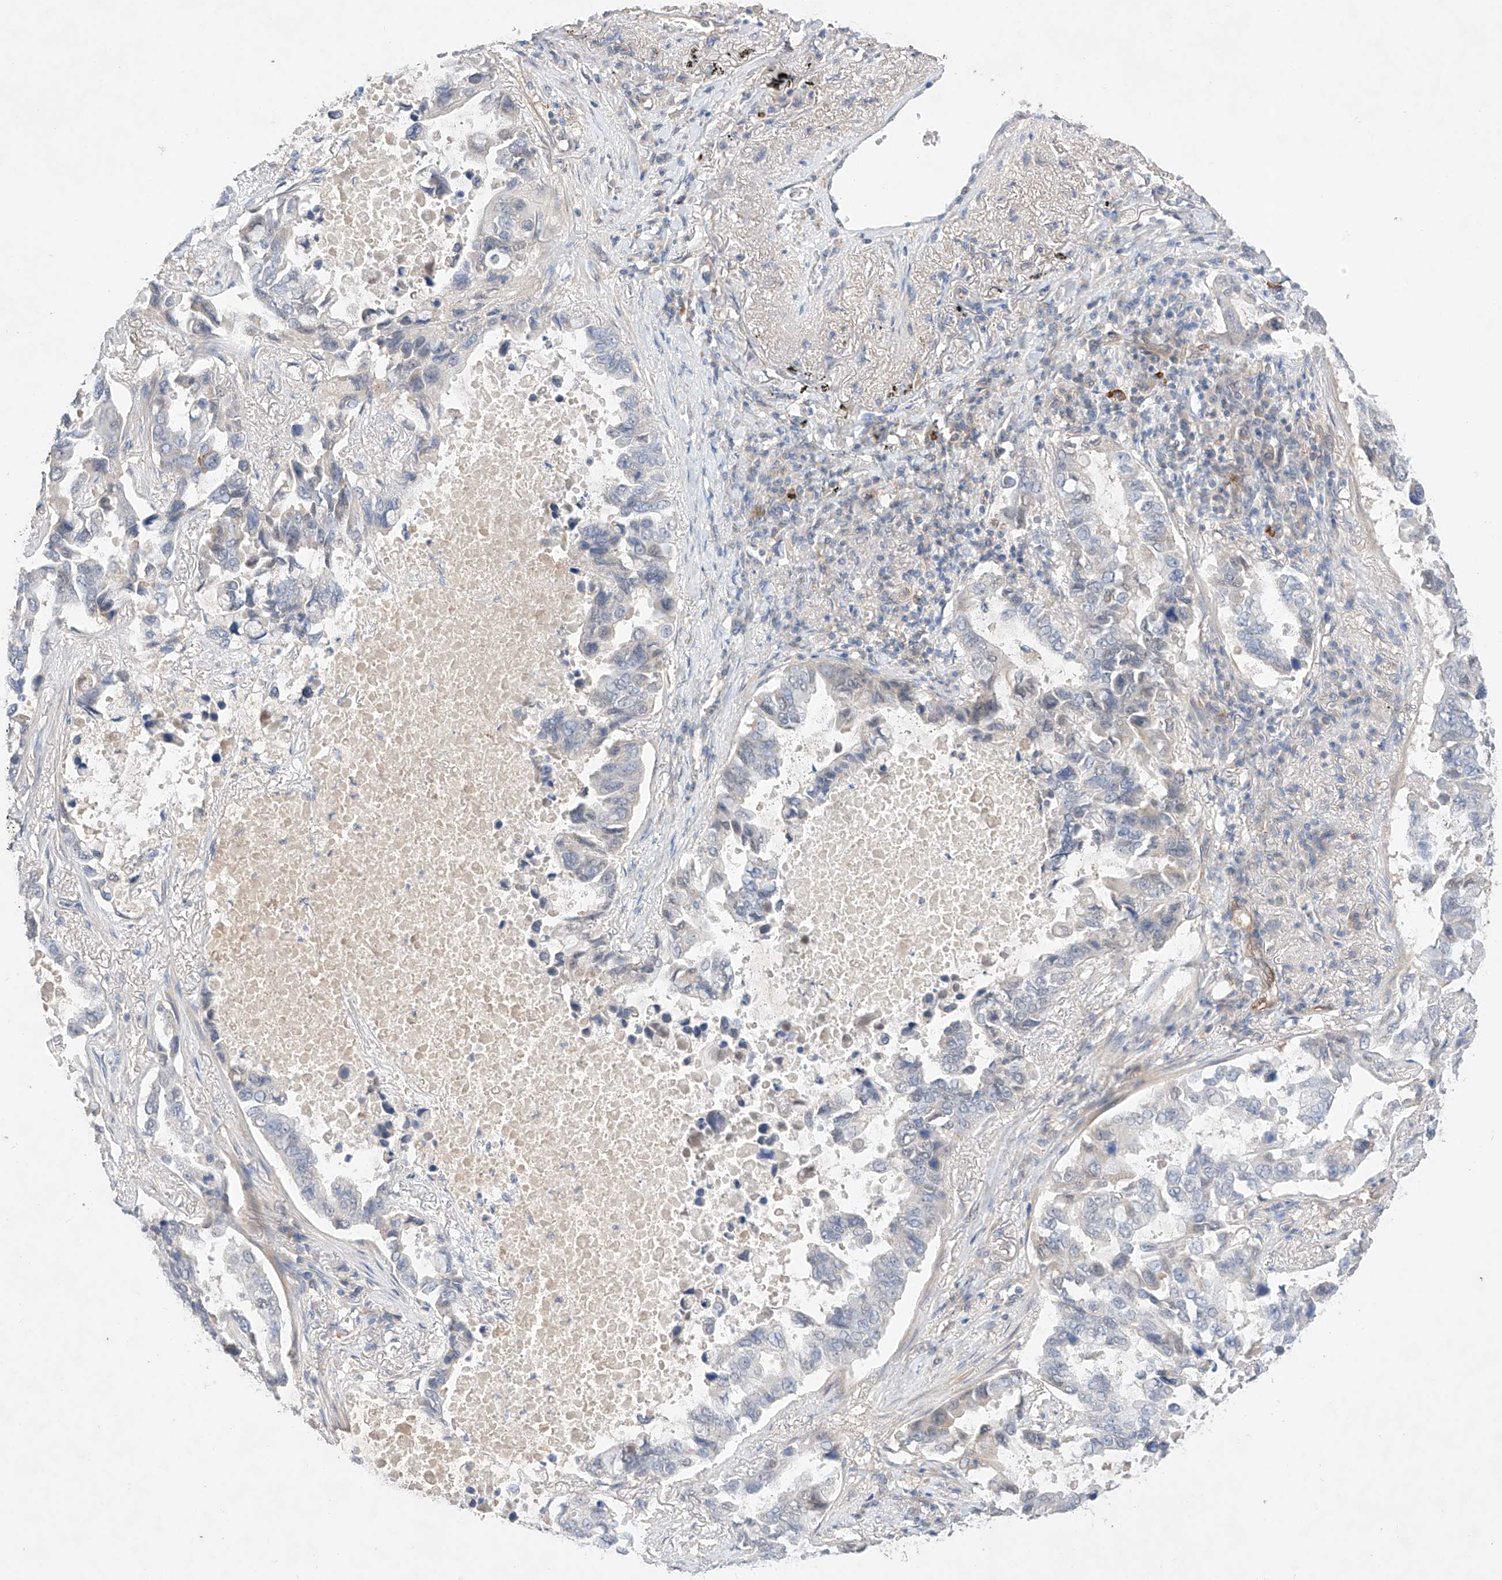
{"staining": {"intensity": "negative", "quantity": "none", "location": "none"}, "tissue": "lung cancer", "cell_type": "Tumor cells", "image_type": "cancer", "snomed": [{"axis": "morphology", "description": "Adenocarcinoma, NOS"}, {"axis": "topography", "description": "Lung"}], "caption": "High magnification brightfield microscopy of lung cancer stained with DAB (brown) and counterstained with hematoxylin (blue): tumor cells show no significant expression. (IHC, brightfield microscopy, high magnification).", "gene": "ZNF124", "patient": {"sex": "male", "age": 64}}